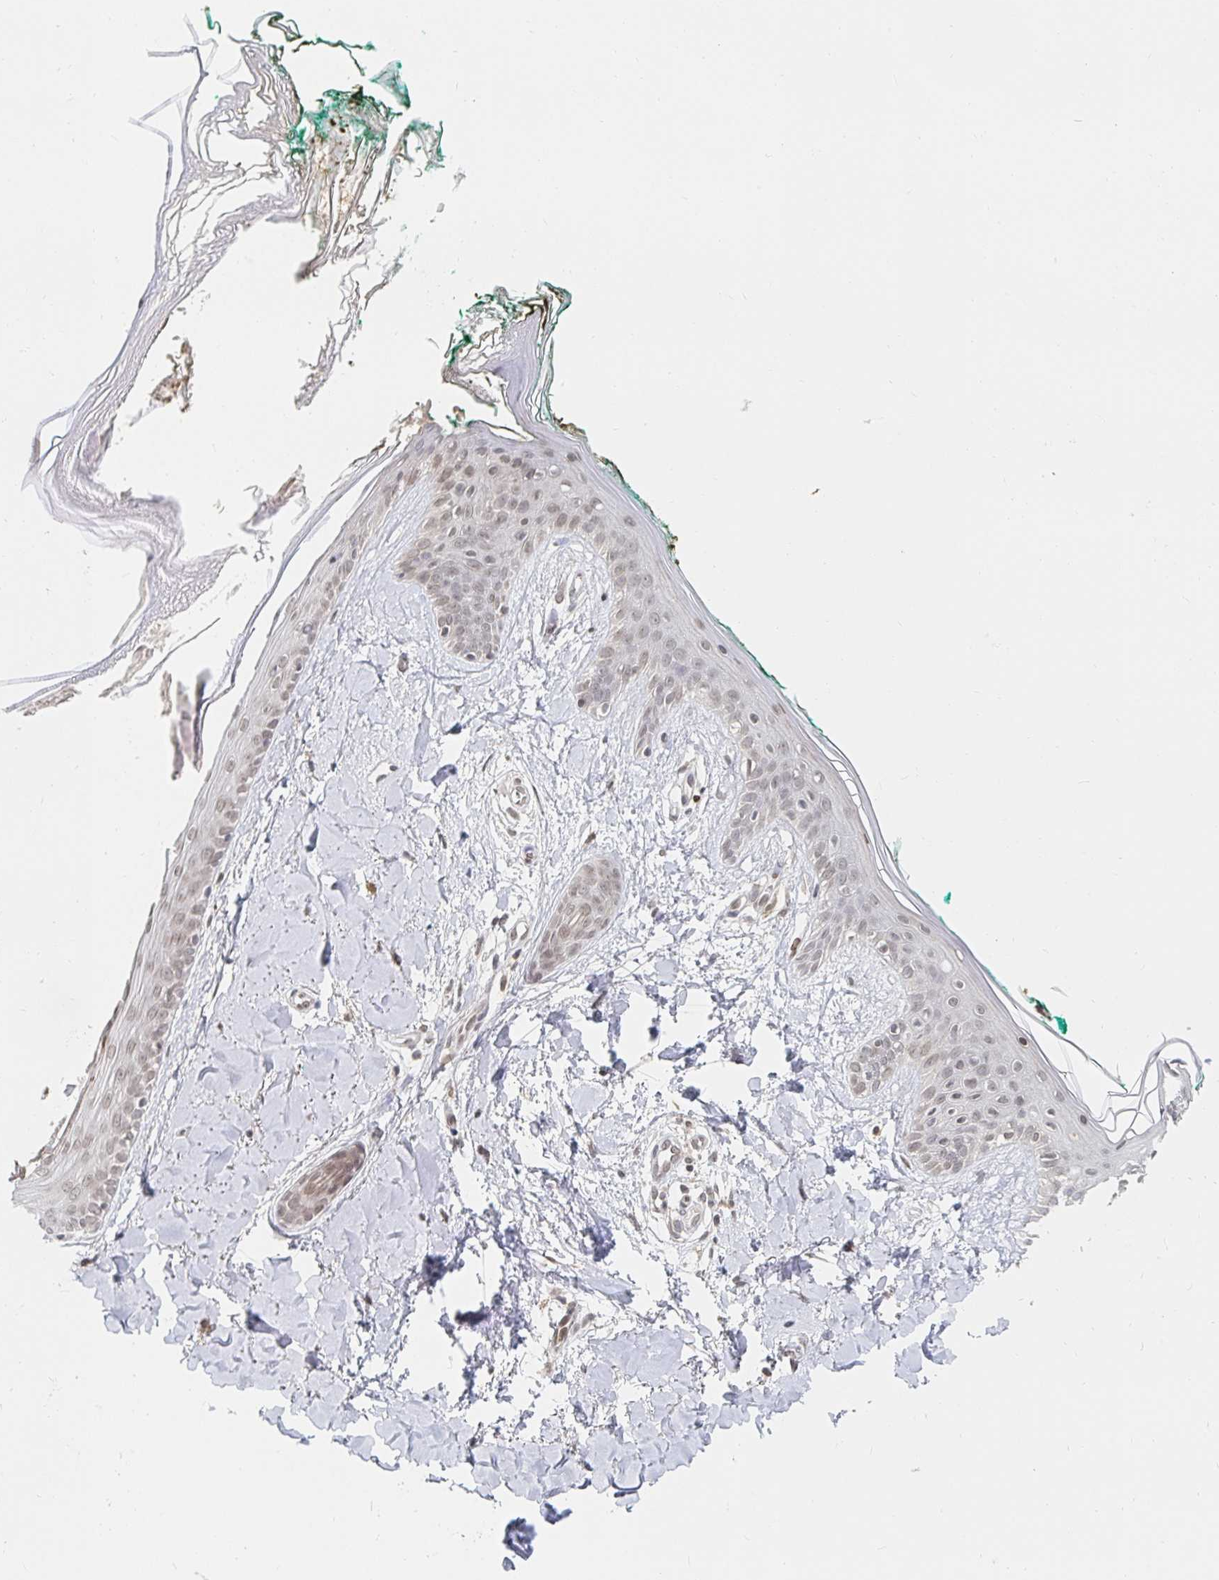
{"staining": {"intensity": "weak", "quantity": "25%-75%", "location": "nuclear"}, "tissue": "skin", "cell_type": "Fibroblasts", "image_type": "normal", "snomed": [{"axis": "morphology", "description": "Normal tissue, NOS"}, {"axis": "topography", "description": "Skin"}], "caption": "Immunohistochemical staining of normal skin demonstrates weak nuclear protein positivity in approximately 25%-75% of fibroblasts. Immunohistochemistry (ihc) stains the protein of interest in brown and the nuclei are stained blue.", "gene": "CHD2", "patient": {"sex": "female", "age": 34}}